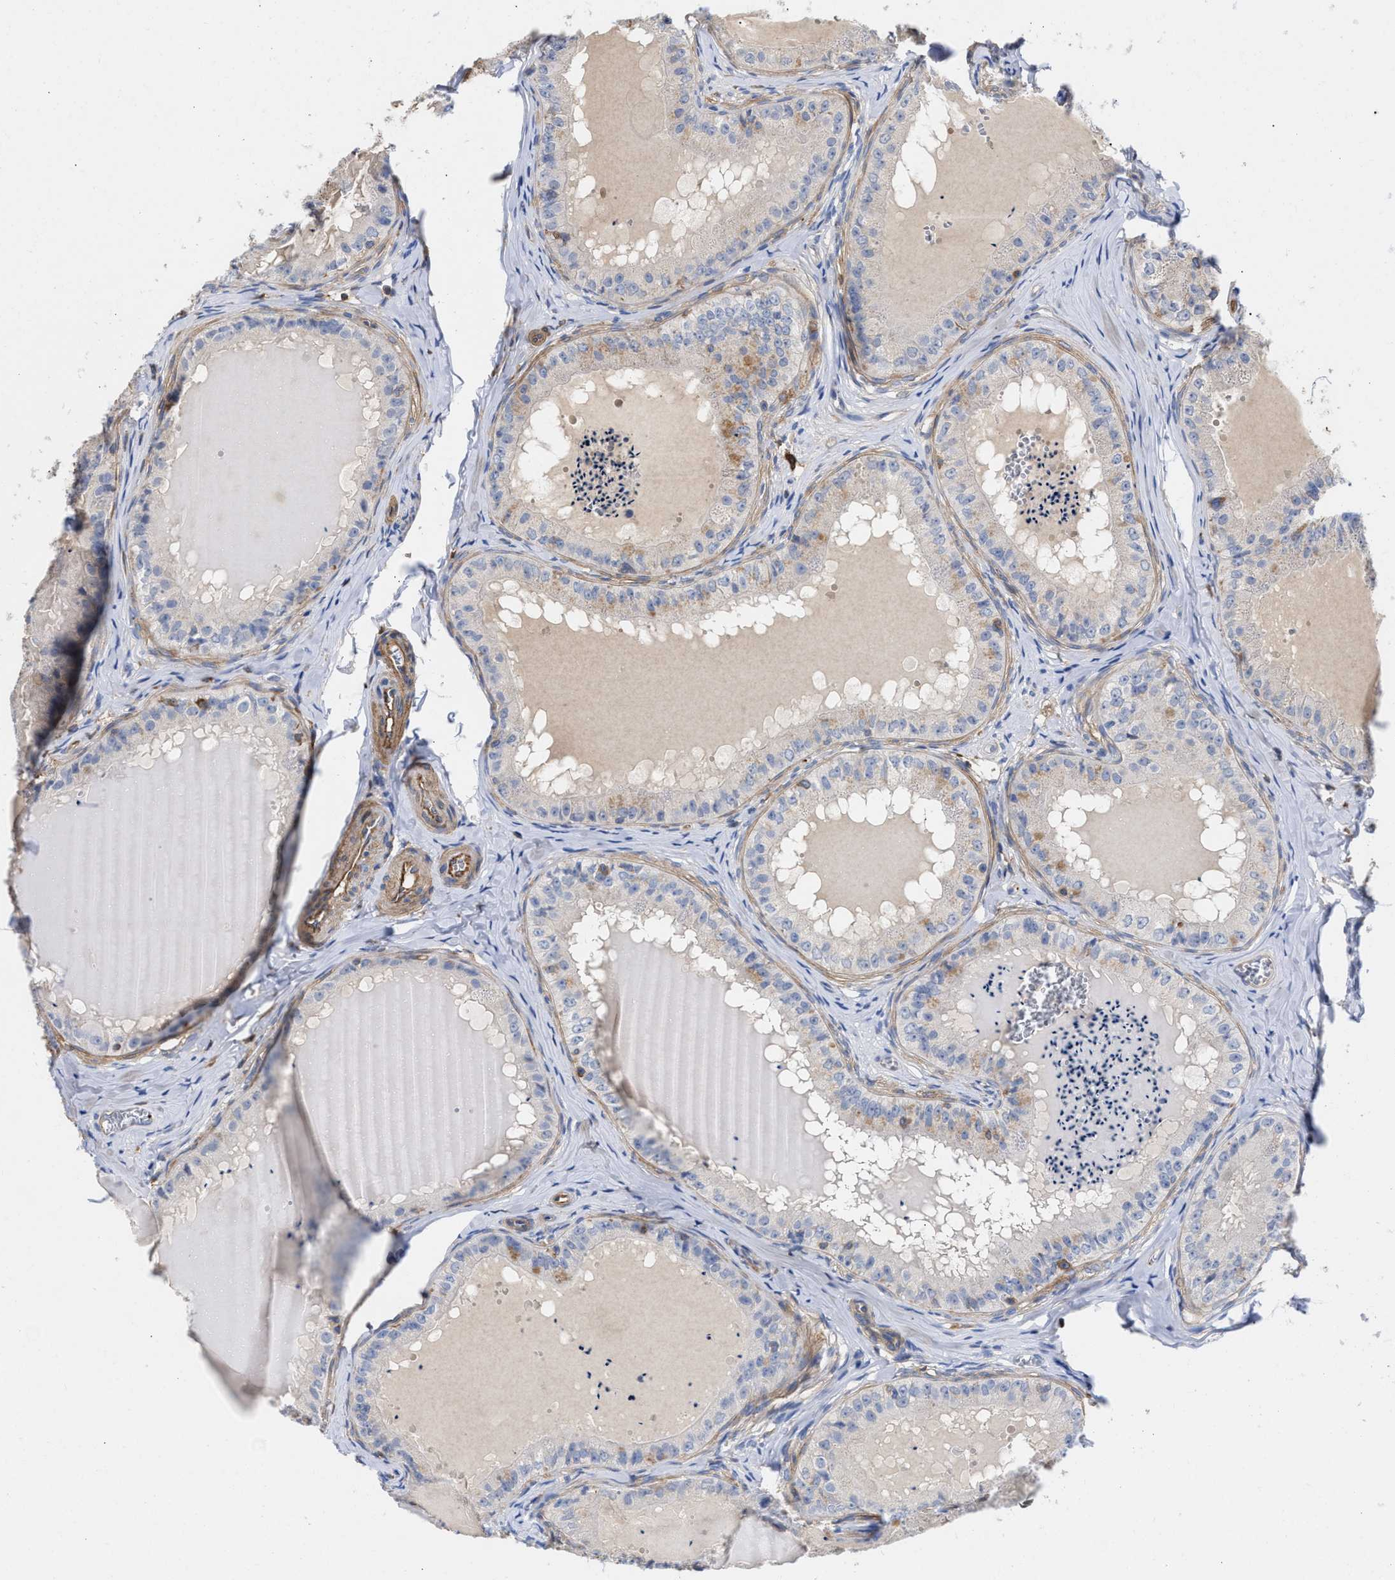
{"staining": {"intensity": "strong", "quantity": "<25%", "location": "cytoplasmic/membranous"}, "tissue": "epididymis", "cell_type": "Glandular cells", "image_type": "normal", "snomed": [{"axis": "morphology", "description": "Normal tissue, NOS"}, {"axis": "topography", "description": "Epididymis"}], "caption": "A medium amount of strong cytoplasmic/membranous positivity is present in approximately <25% of glandular cells in normal epididymis.", "gene": "HS3ST5", "patient": {"sex": "male", "age": 31}}